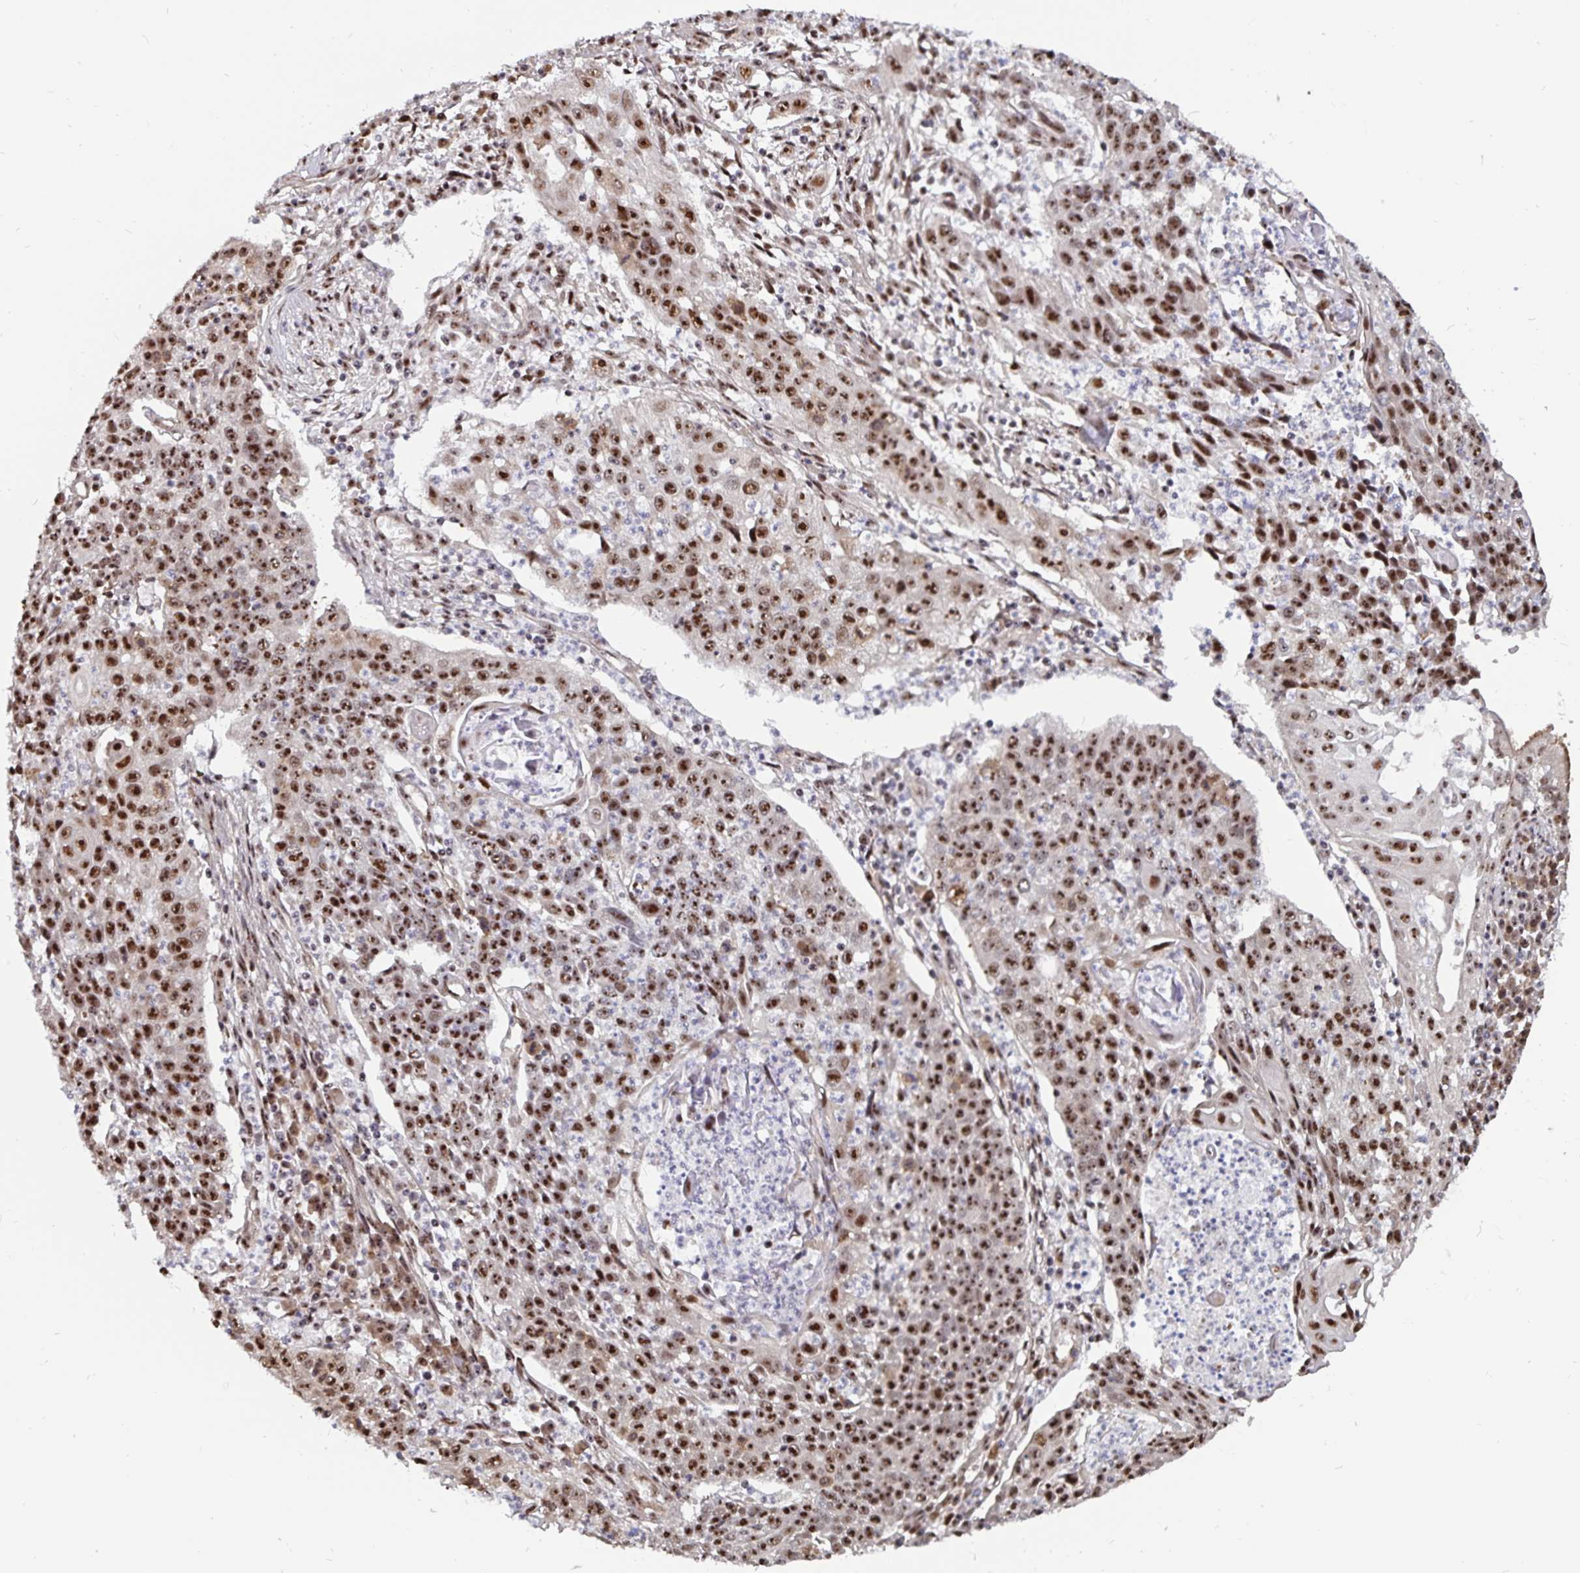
{"staining": {"intensity": "strong", "quantity": ">75%", "location": "nuclear"}, "tissue": "lung cancer", "cell_type": "Tumor cells", "image_type": "cancer", "snomed": [{"axis": "morphology", "description": "Squamous cell carcinoma, NOS"}, {"axis": "morphology", "description": "Squamous cell carcinoma, metastatic, NOS"}, {"axis": "topography", "description": "Lung"}, {"axis": "topography", "description": "Pleura, NOS"}], "caption": "Brown immunohistochemical staining in lung cancer reveals strong nuclear expression in approximately >75% of tumor cells.", "gene": "LAS1L", "patient": {"sex": "male", "age": 72}}